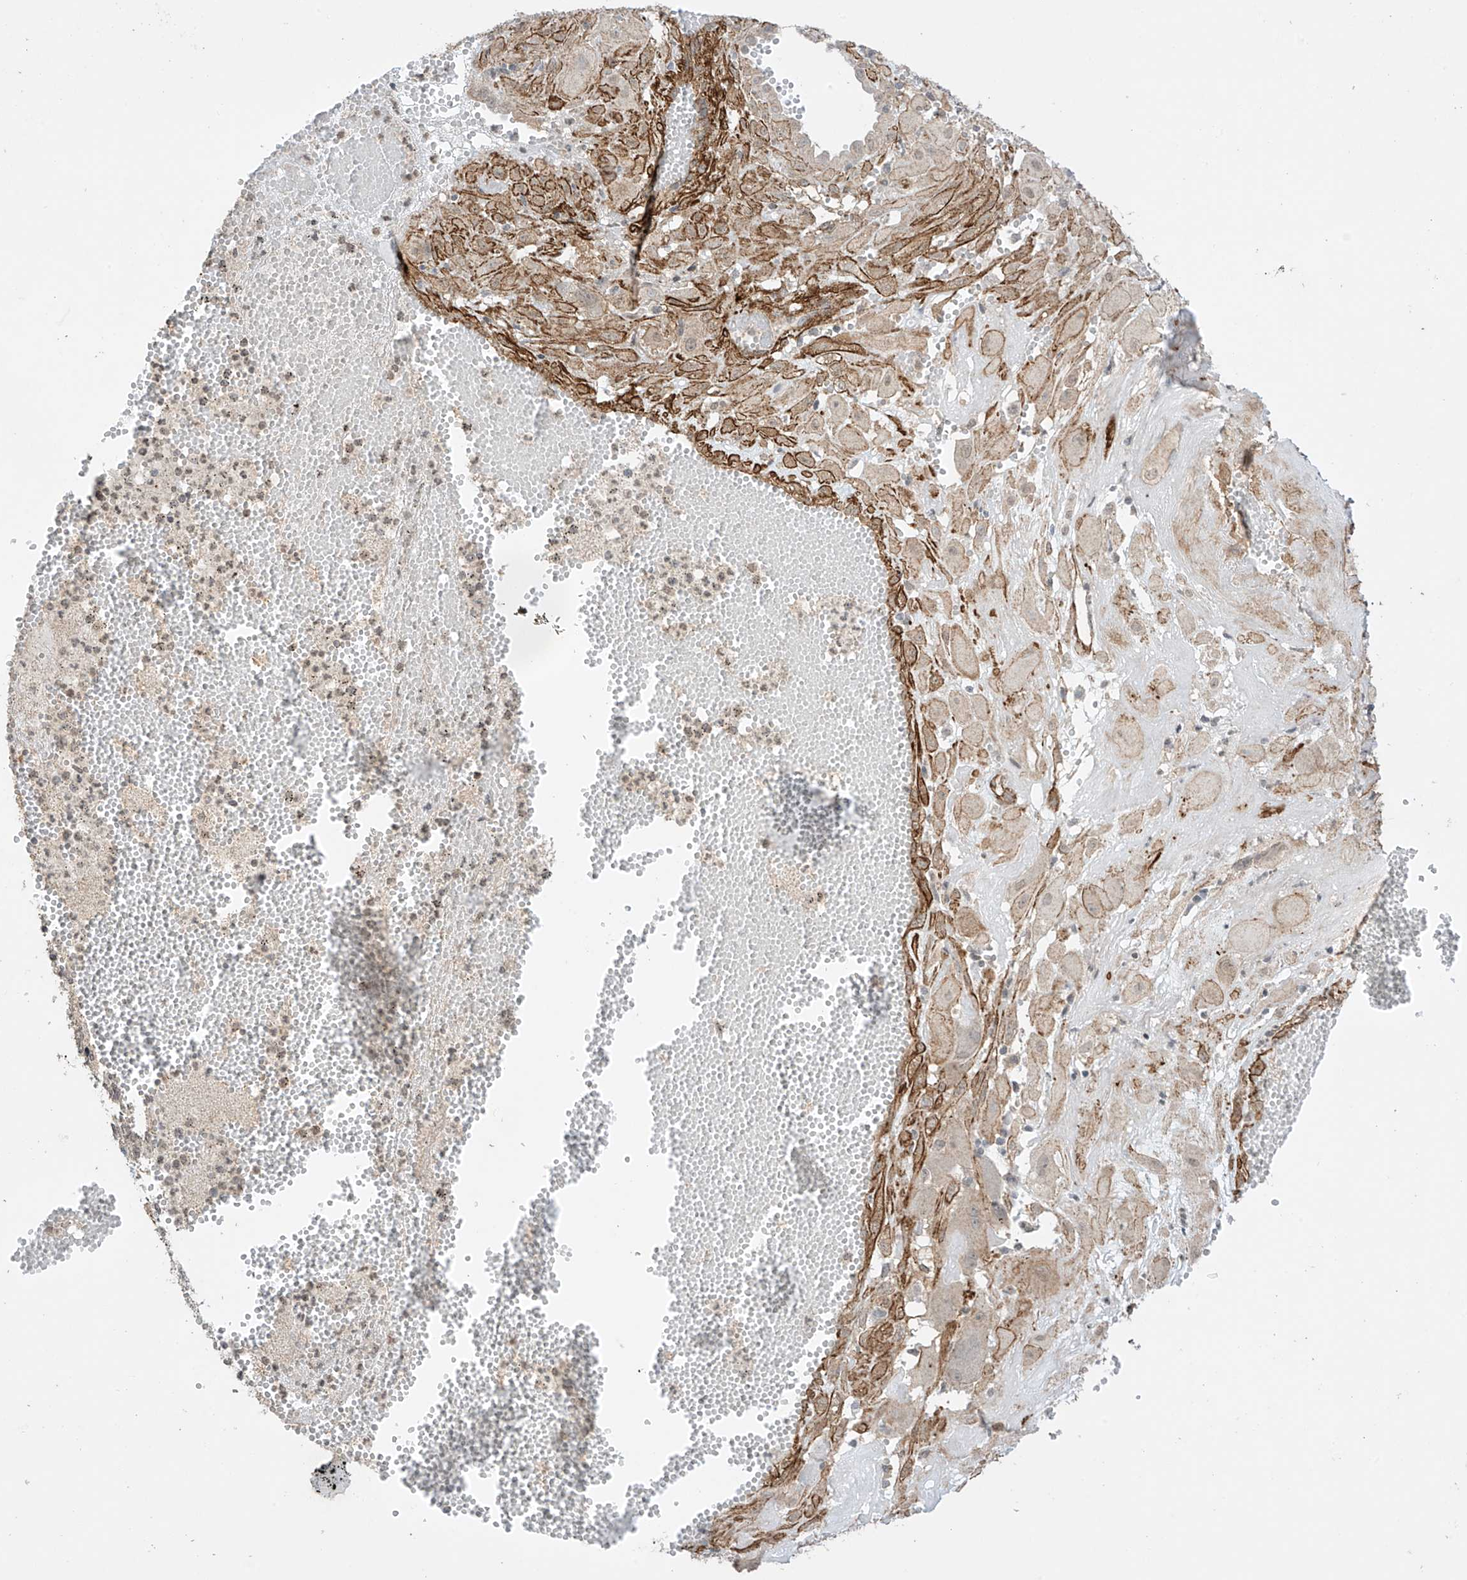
{"staining": {"intensity": "moderate", "quantity": ">75%", "location": "cytoplasmic/membranous"}, "tissue": "cervical cancer", "cell_type": "Tumor cells", "image_type": "cancer", "snomed": [{"axis": "morphology", "description": "Squamous cell carcinoma, NOS"}, {"axis": "topography", "description": "Cervix"}], "caption": "The image shows immunohistochemical staining of cervical cancer. There is moderate cytoplasmic/membranous positivity is appreciated in approximately >75% of tumor cells. The protein of interest is stained brown, and the nuclei are stained in blue (DAB IHC with brightfield microscopy, high magnification).", "gene": "TTLL5", "patient": {"sex": "female", "age": 34}}